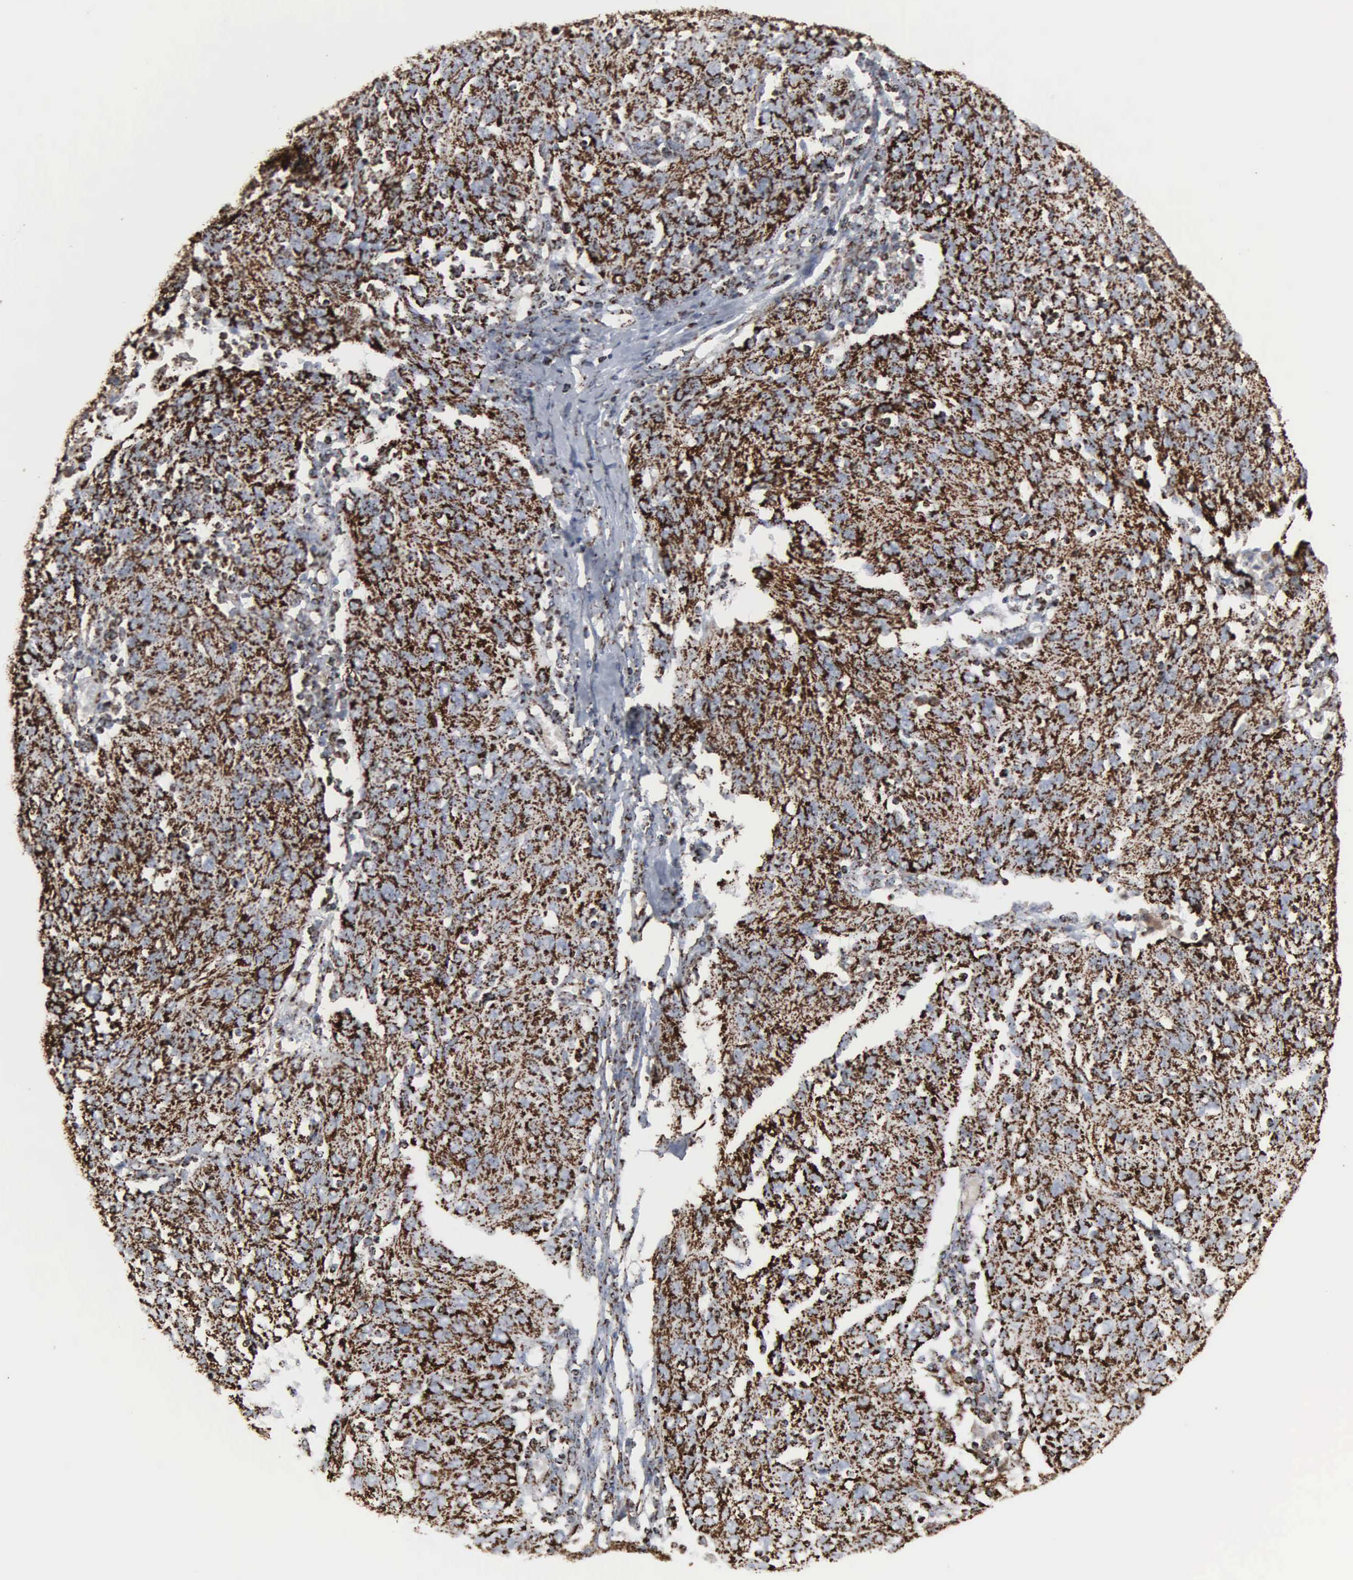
{"staining": {"intensity": "strong", "quantity": ">75%", "location": "cytoplasmic/membranous"}, "tissue": "ovarian cancer", "cell_type": "Tumor cells", "image_type": "cancer", "snomed": [{"axis": "morphology", "description": "Carcinoma, endometroid"}, {"axis": "topography", "description": "Ovary"}], "caption": "A high amount of strong cytoplasmic/membranous expression is identified in about >75% of tumor cells in endometroid carcinoma (ovarian) tissue.", "gene": "HSPA9", "patient": {"sex": "female", "age": 50}}